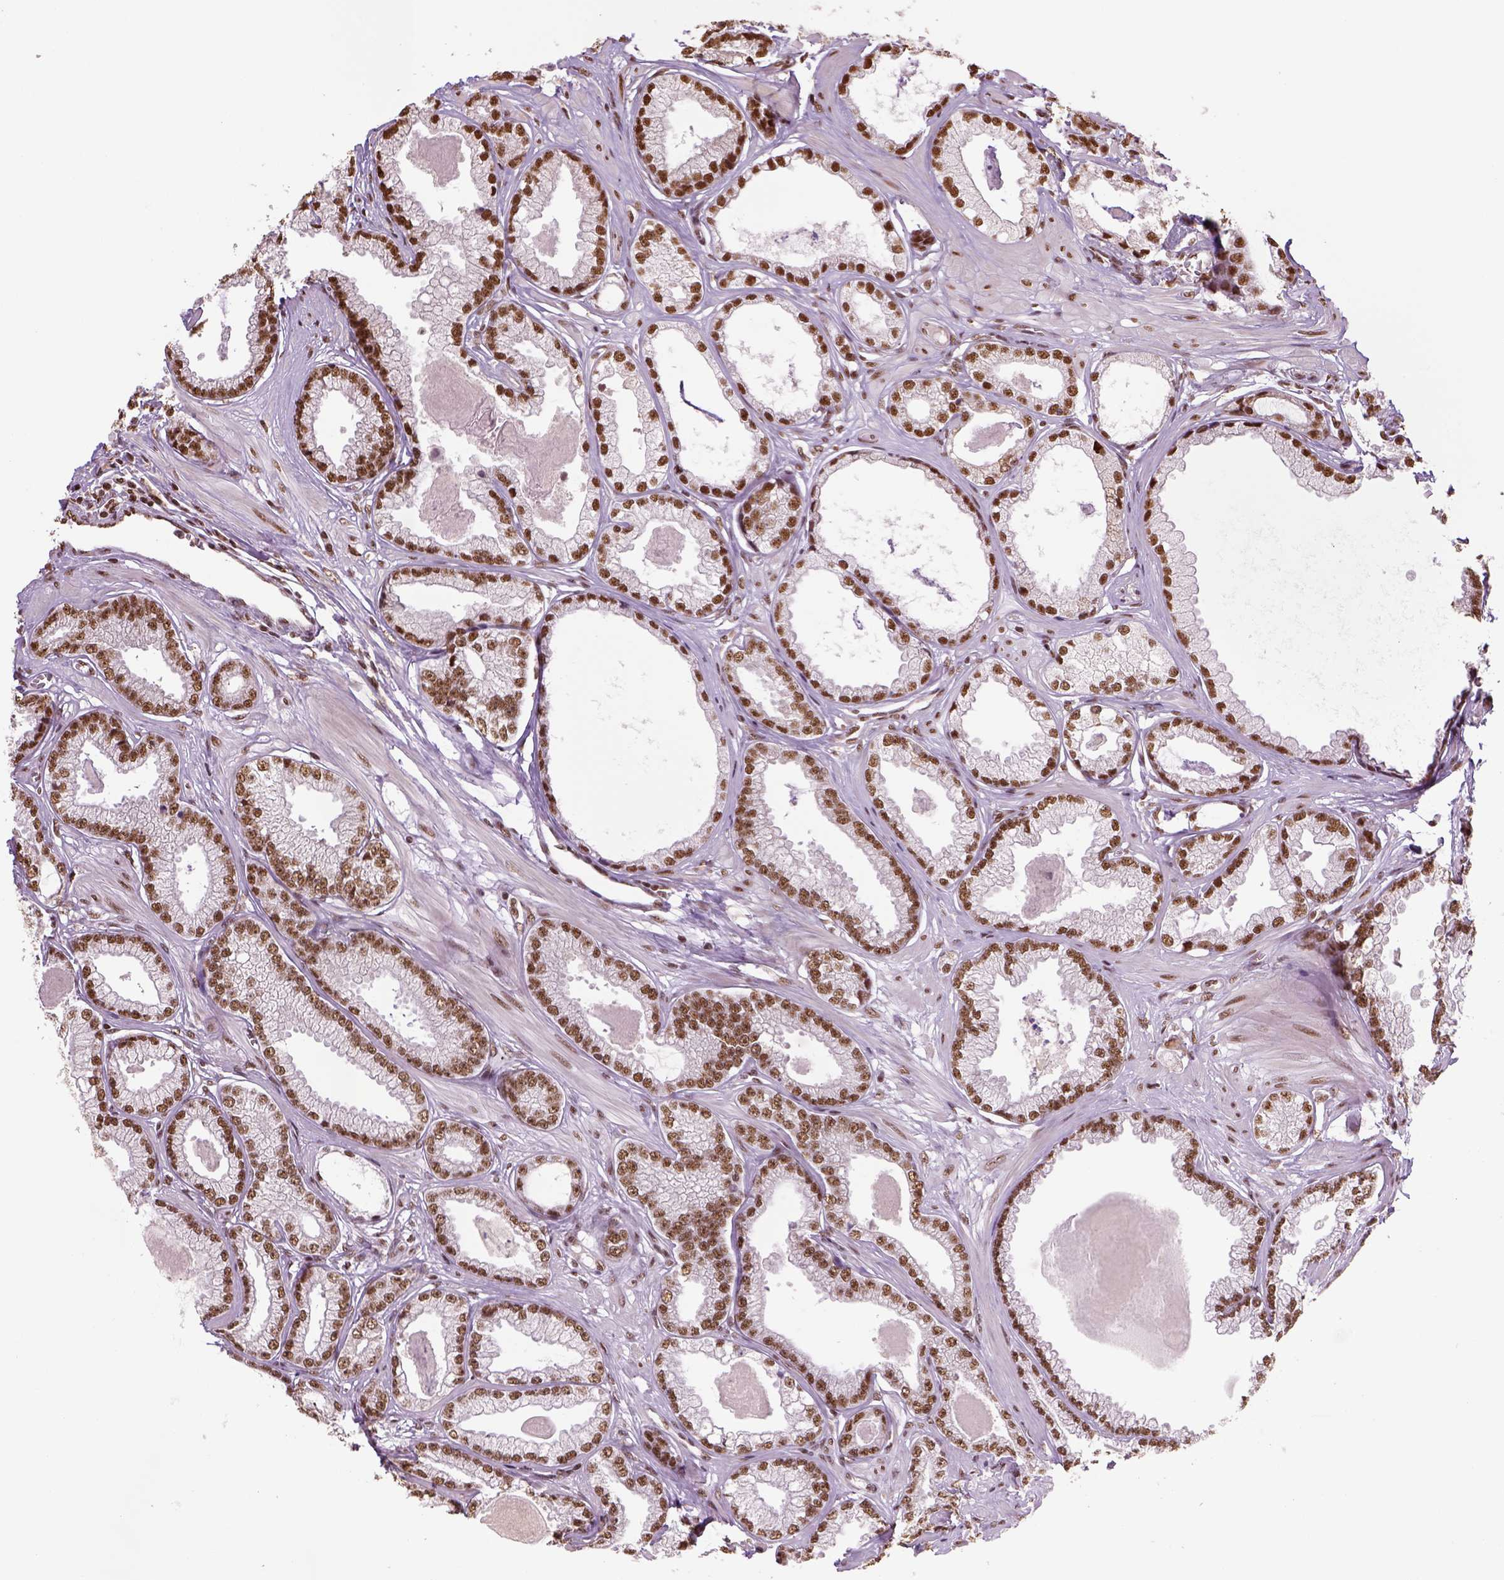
{"staining": {"intensity": "strong", "quantity": ">75%", "location": "nuclear"}, "tissue": "prostate cancer", "cell_type": "Tumor cells", "image_type": "cancer", "snomed": [{"axis": "morphology", "description": "Adenocarcinoma, Low grade"}, {"axis": "topography", "description": "Prostate"}], "caption": "This photomicrograph displays prostate cancer (adenocarcinoma (low-grade)) stained with immunohistochemistry (IHC) to label a protein in brown. The nuclear of tumor cells show strong positivity for the protein. Nuclei are counter-stained blue.", "gene": "CCAR1", "patient": {"sex": "male", "age": 64}}